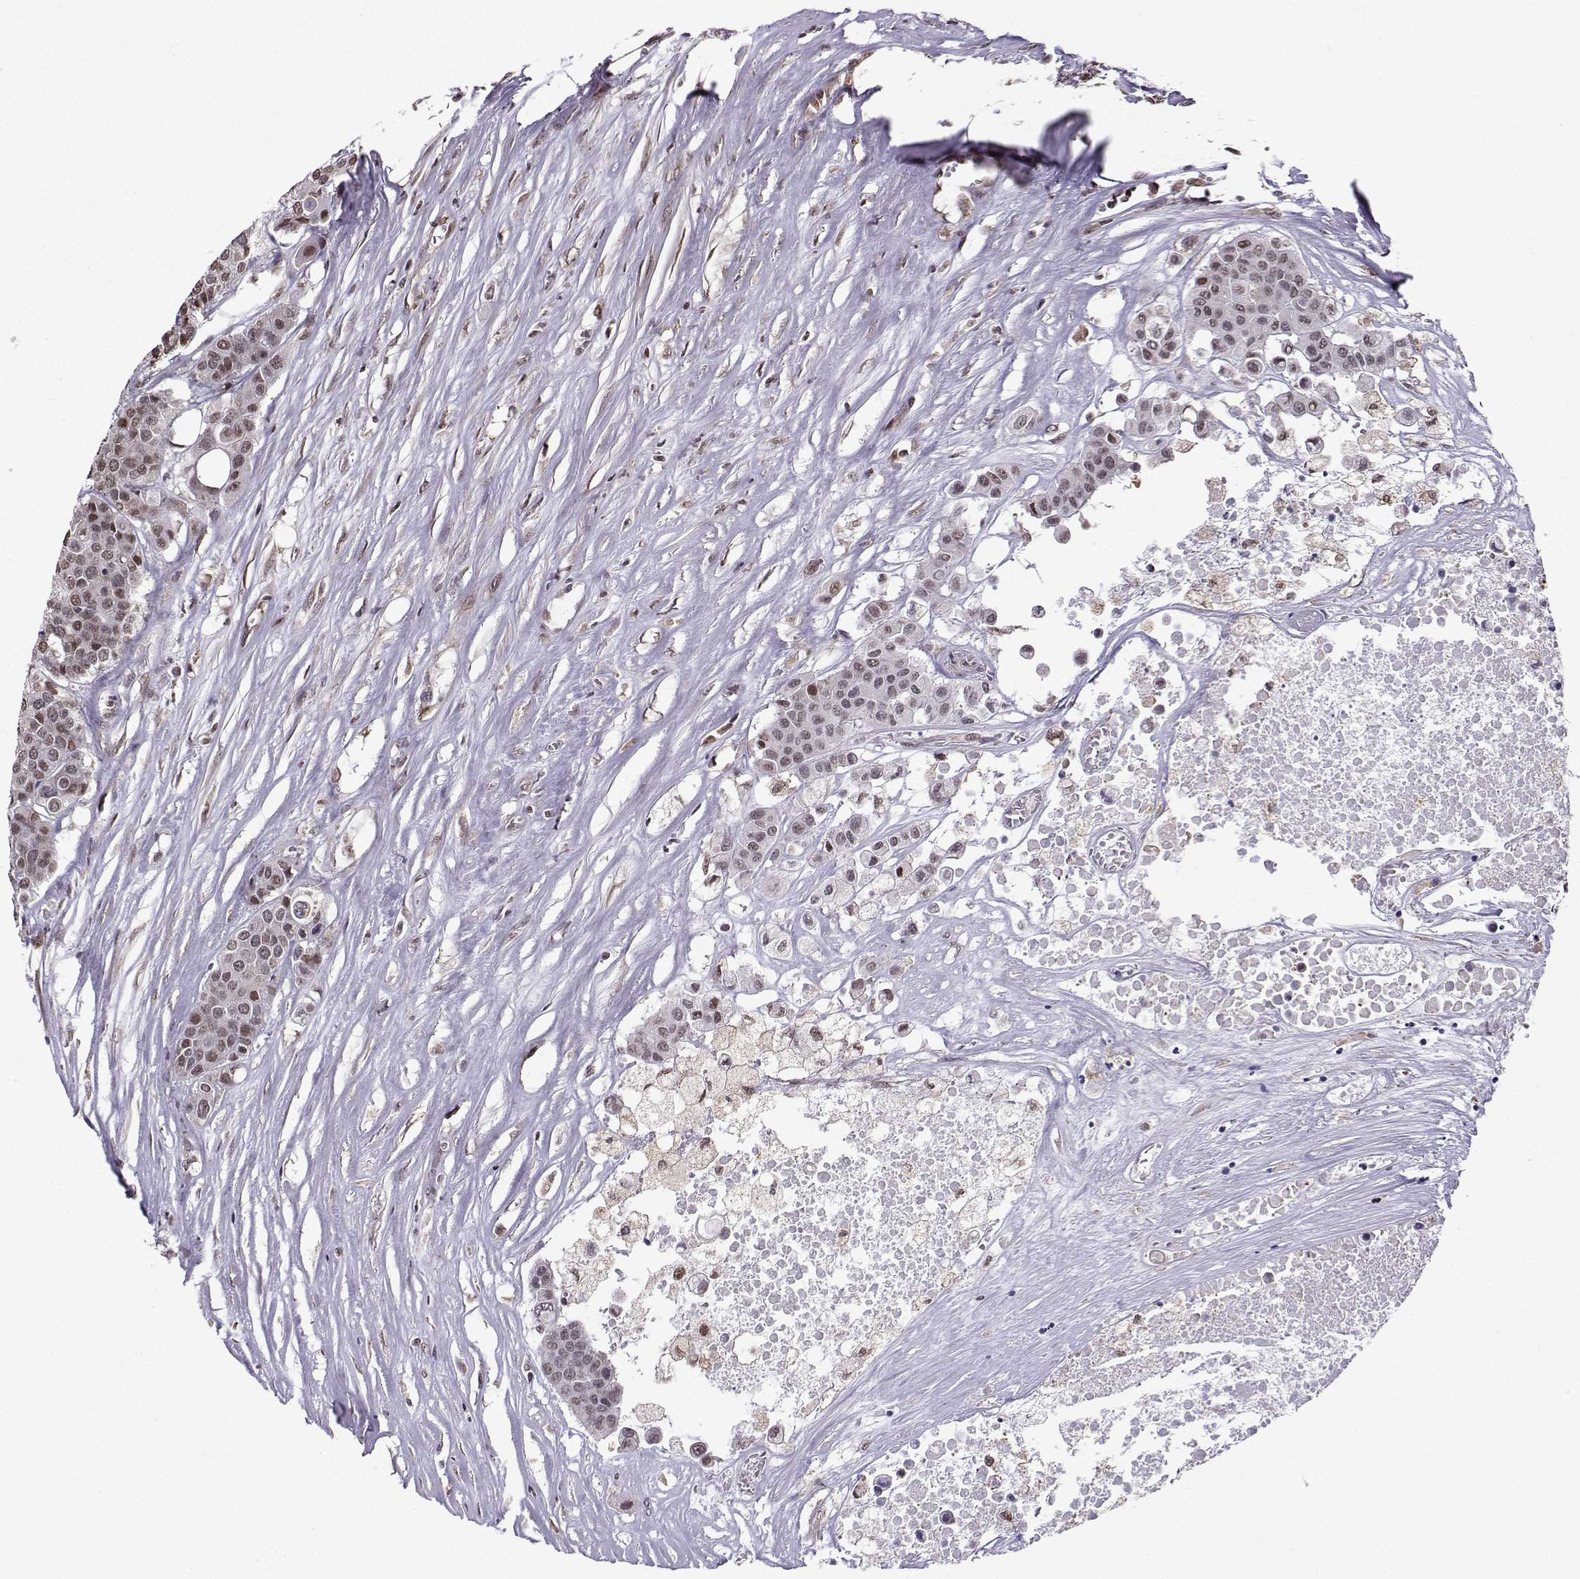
{"staining": {"intensity": "weak", "quantity": "<25%", "location": "nuclear"}, "tissue": "carcinoid", "cell_type": "Tumor cells", "image_type": "cancer", "snomed": [{"axis": "morphology", "description": "Carcinoid, malignant, NOS"}, {"axis": "topography", "description": "Colon"}], "caption": "Tumor cells show no significant staining in carcinoid (malignant).", "gene": "EZH1", "patient": {"sex": "male", "age": 81}}